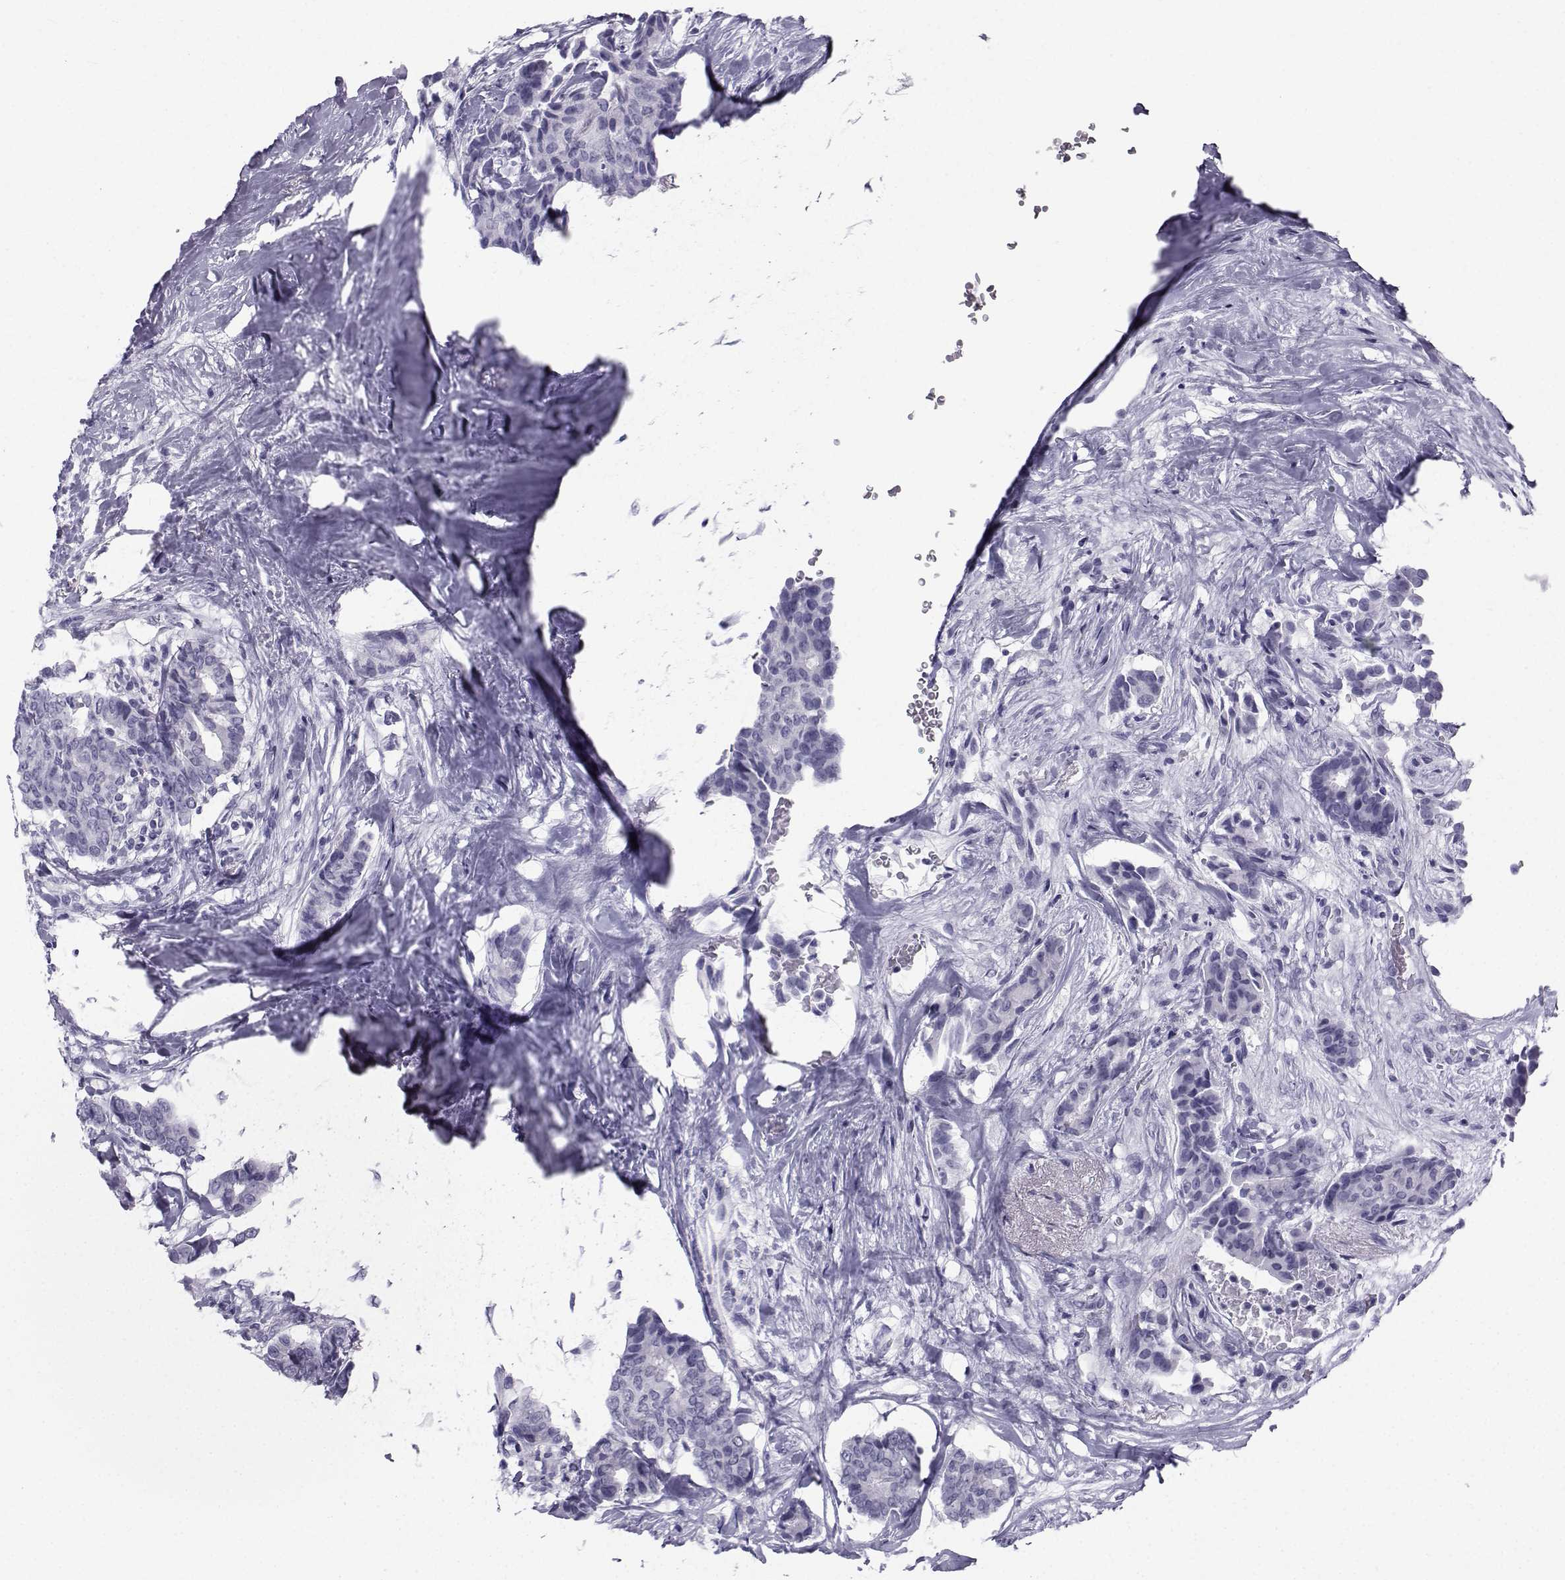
{"staining": {"intensity": "negative", "quantity": "none", "location": "none"}, "tissue": "breast cancer", "cell_type": "Tumor cells", "image_type": "cancer", "snomed": [{"axis": "morphology", "description": "Duct carcinoma"}, {"axis": "topography", "description": "Breast"}], "caption": "An image of intraductal carcinoma (breast) stained for a protein shows no brown staining in tumor cells.", "gene": "SPANXD", "patient": {"sex": "female", "age": 75}}